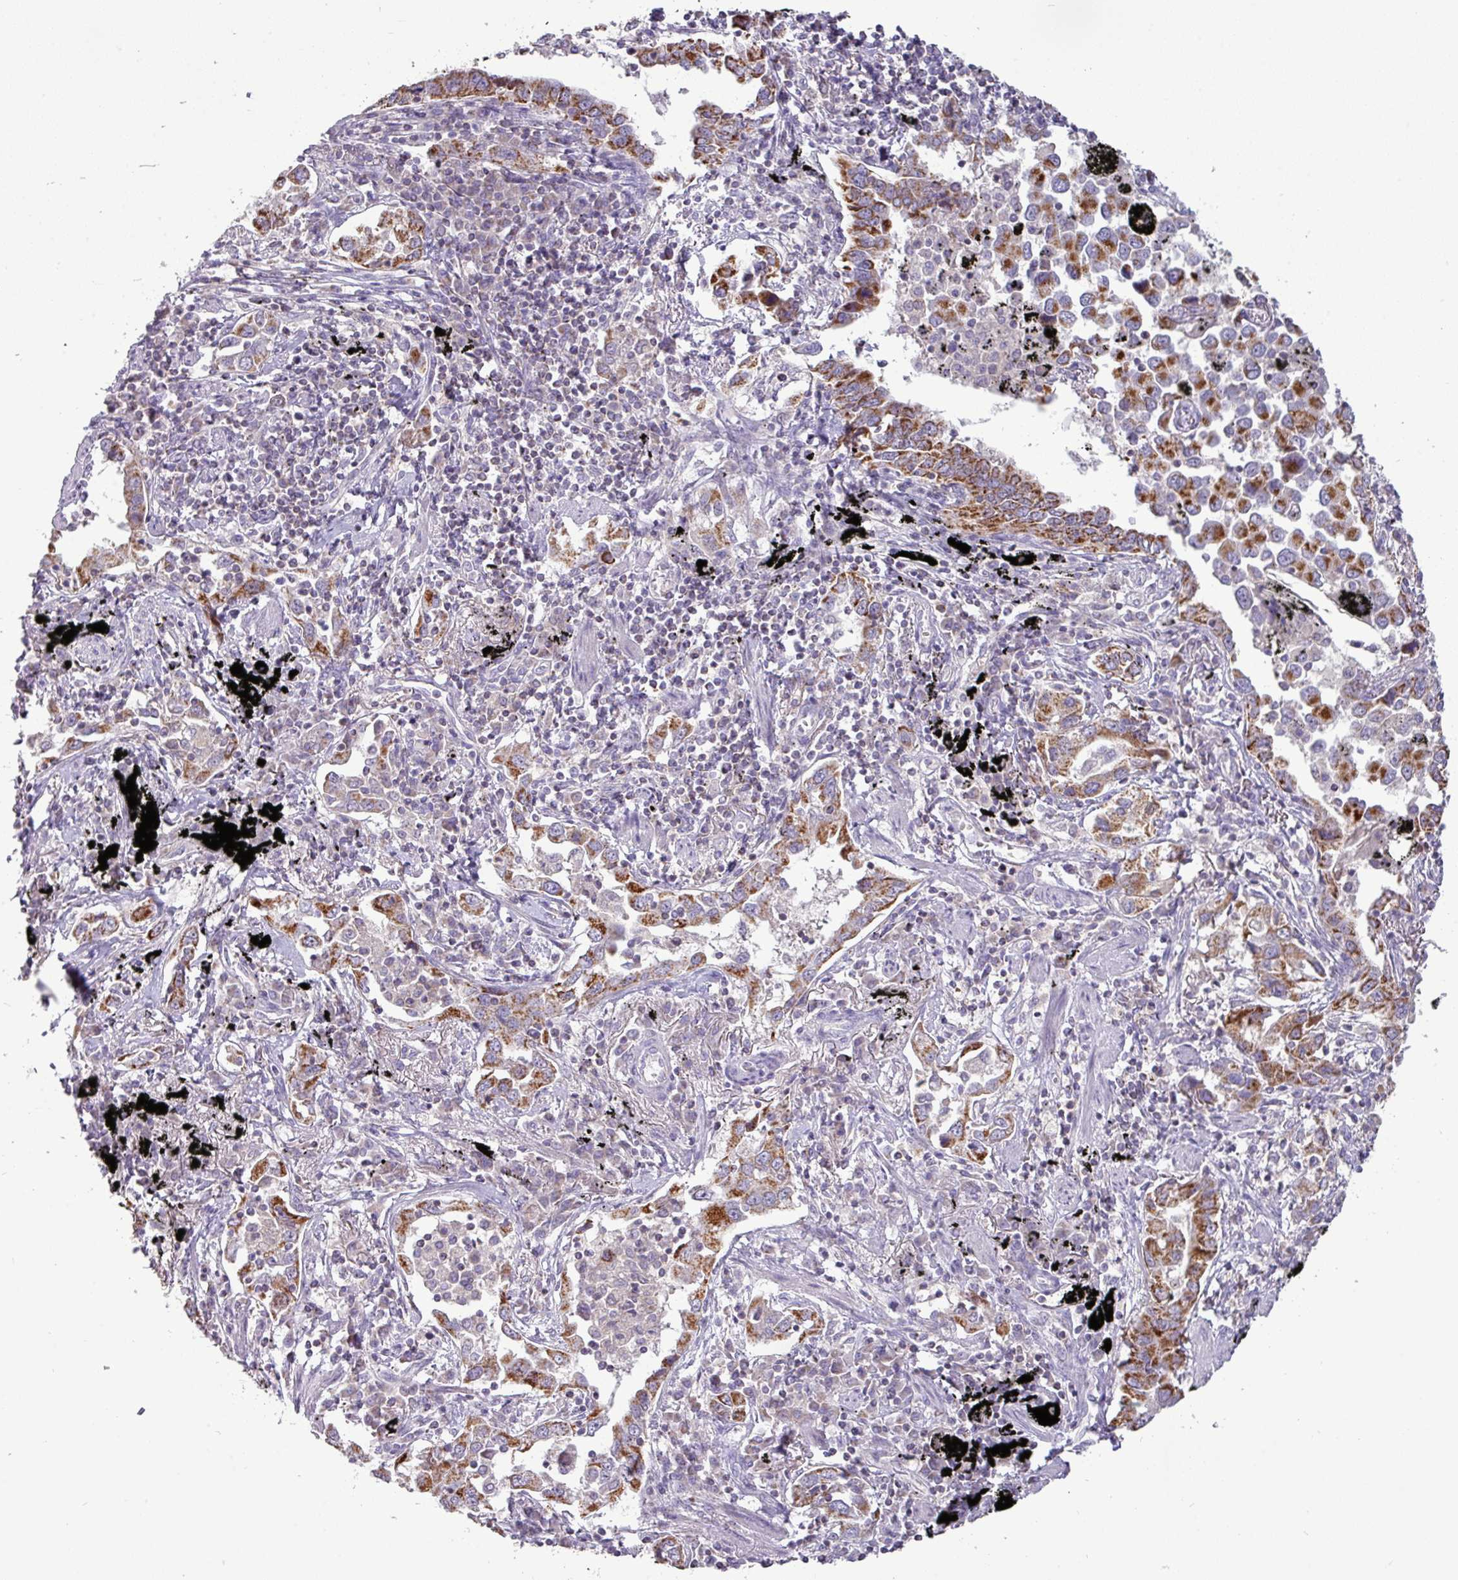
{"staining": {"intensity": "moderate", "quantity": ">75%", "location": "cytoplasmic/membranous"}, "tissue": "lung cancer", "cell_type": "Tumor cells", "image_type": "cancer", "snomed": [{"axis": "morphology", "description": "Adenocarcinoma, NOS"}, {"axis": "topography", "description": "Lung"}], "caption": "A high-resolution photomicrograph shows immunohistochemistry (IHC) staining of adenocarcinoma (lung), which shows moderate cytoplasmic/membranous staining in approximately >75% of tumor cells.", "gene": "TRAPPC1", "patient": {"sex": "male", "age": 67}}